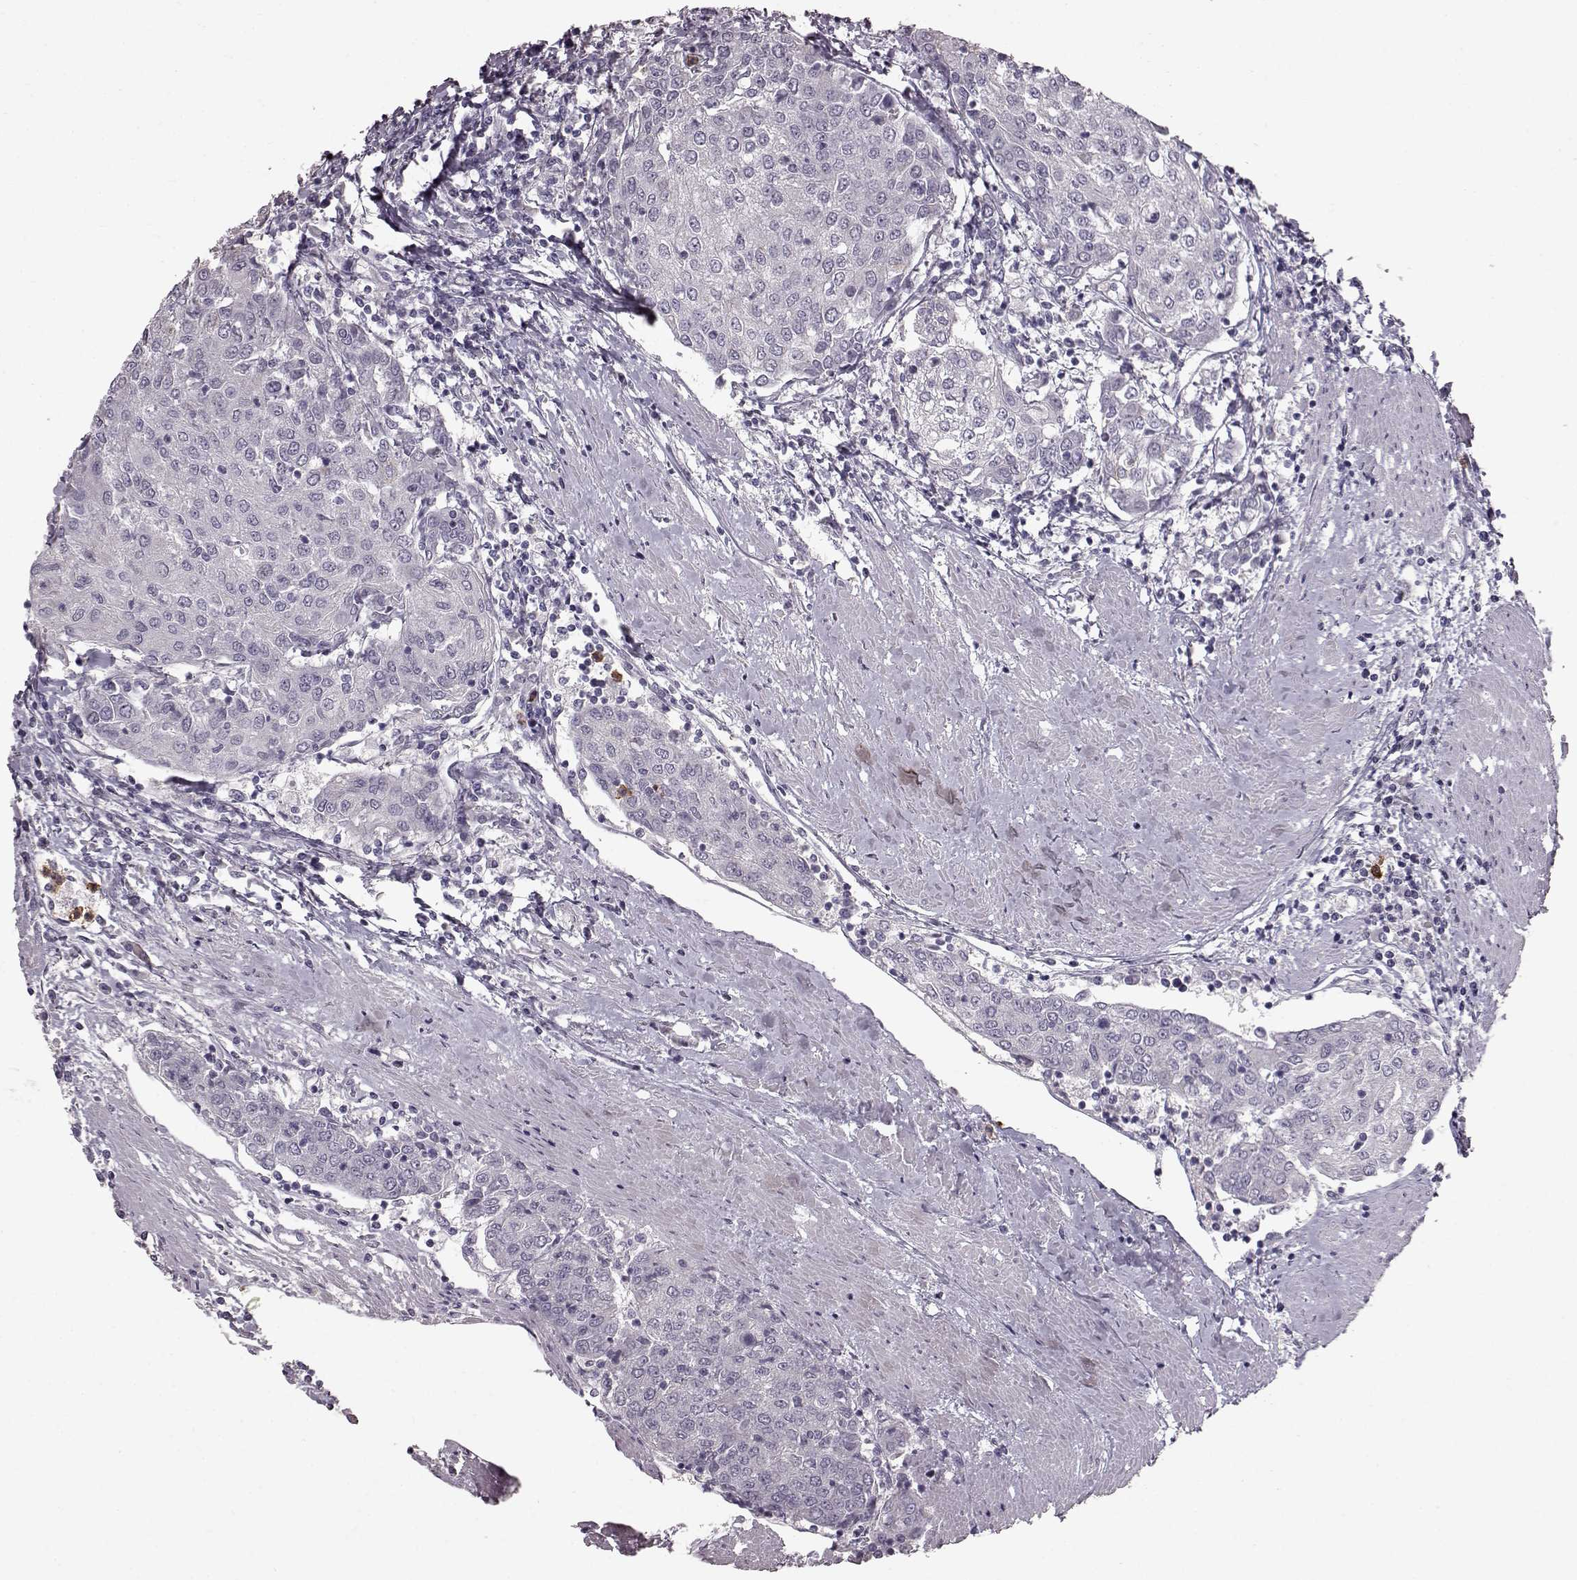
{"staining": {"intensity": "negative", "quantity": "none", "location": "none"}, "tissue": "urothelial cancer", "cell_type": "Tumor cells", "image_type": "cancer", "snomed": [{"axis": "morphology", "description": "Urothelial carcinoma, High grade"}, {"axis": "topography", "description": "Urinary bladder"}], "caption": "IHC histopathology image of neoplastic tissue: high-grade urothelial carcinoma stained with DAB displays no significant protein positivity in tumor cells. (Brightfield microscopy of DAB (3,3'-diaminobenzidine) IHC at high magnification).", "gene": "FUT4", "patient": {"sex": "female", "age": 85}}